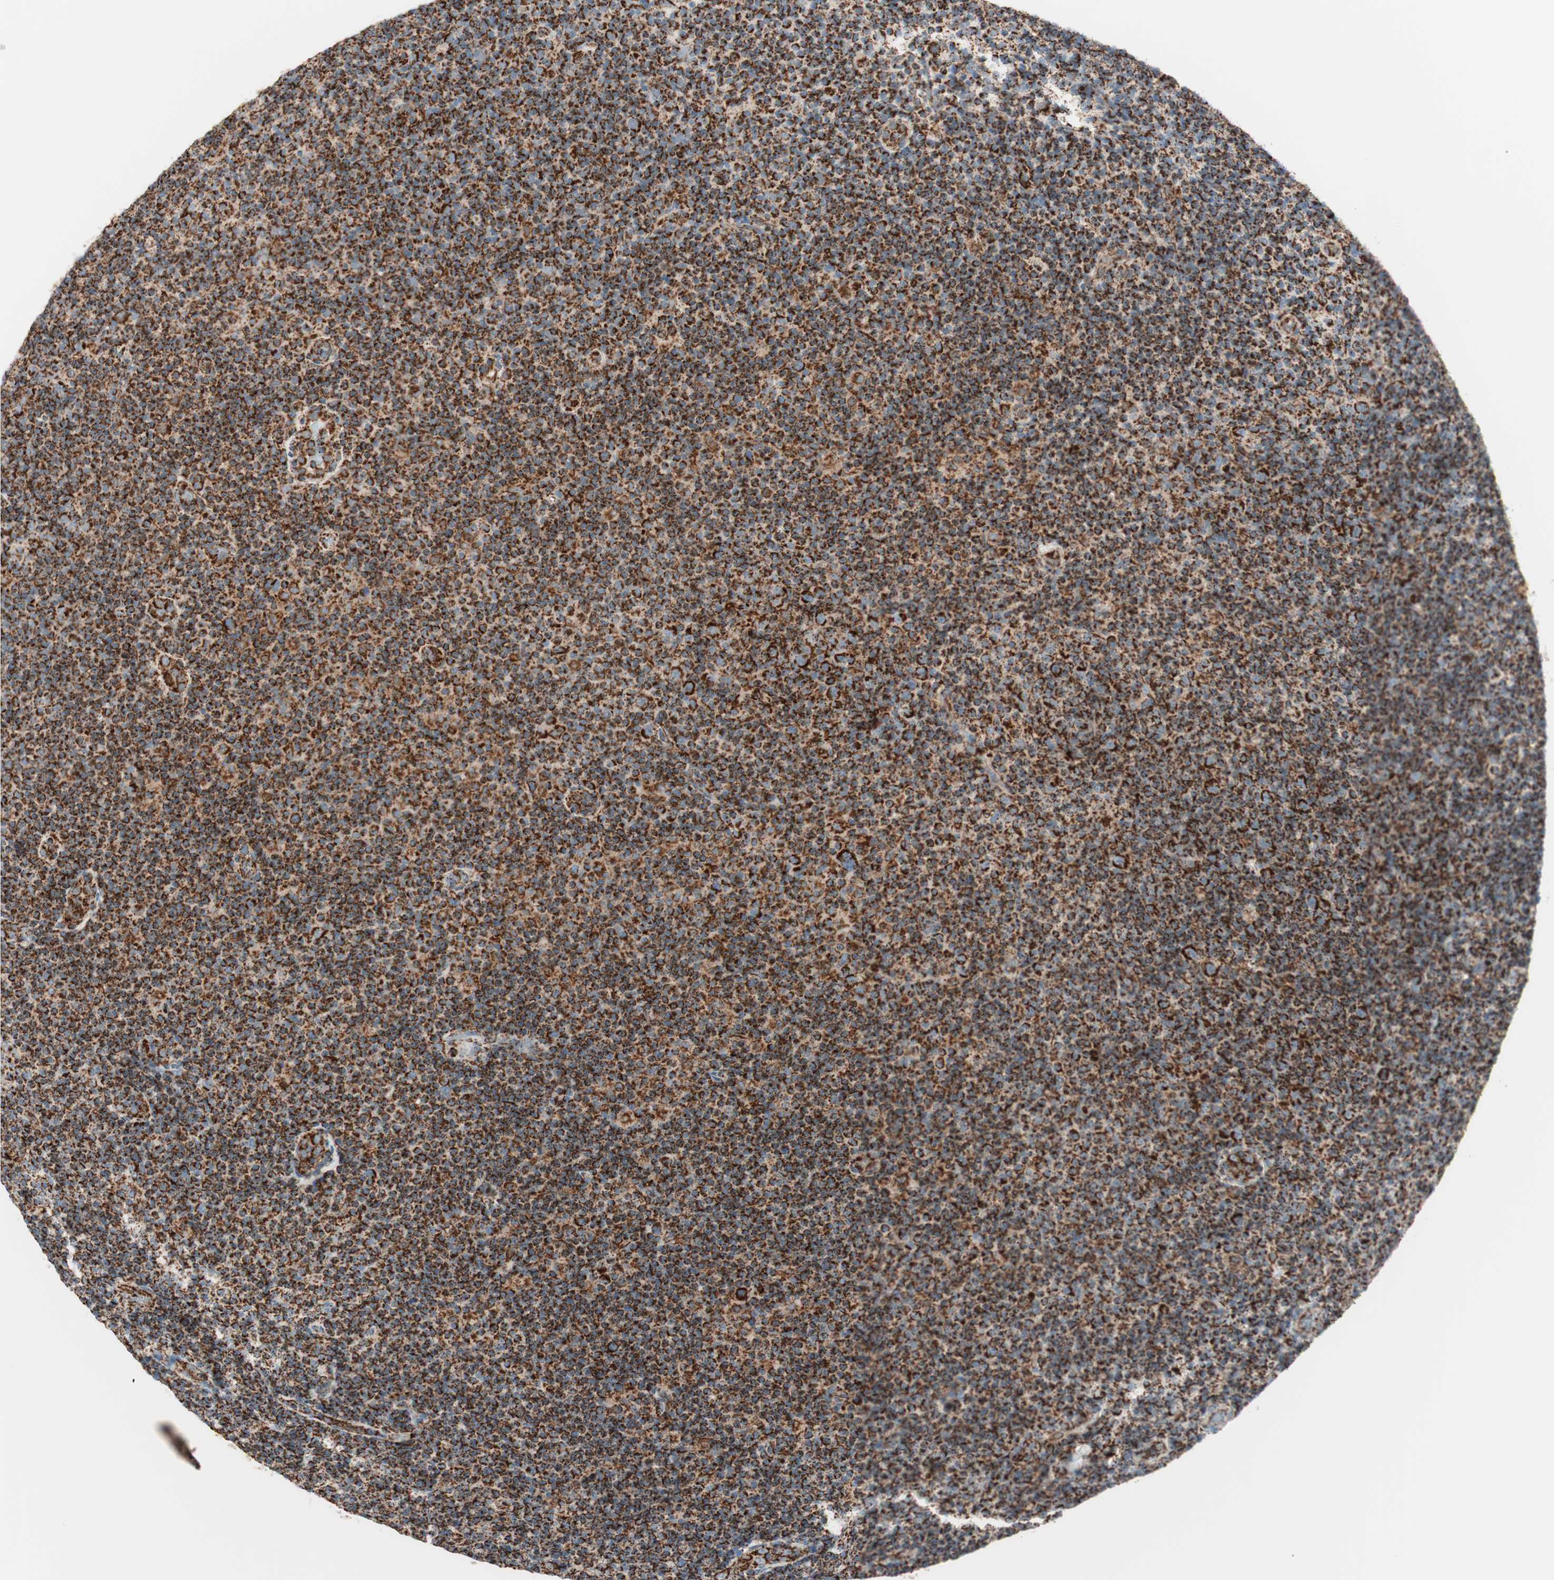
{"staining": {"intensity": "strong", "quantity": ">75%", "location": "cytoplasmic/membranous"}, "tissue": "lymphoma", "cell_type": "Tumor cells", "image_type": "cancer", "snomed": [{"axis": "morphology", "description": "Malignant lymphoma, non-Hodgkin's type, Low grade"}, {"axis": "topography", "description": "Lymph node"}], "caption": "This is an image of IHC staining of low-grade malignant lymphoma, non-Hodgkin's type, which shows strong positivity in the cytoplasmic/membranous of tumor cells.", "gene": "TOMM22", "patient": {"sex": "male", "age": 83}}